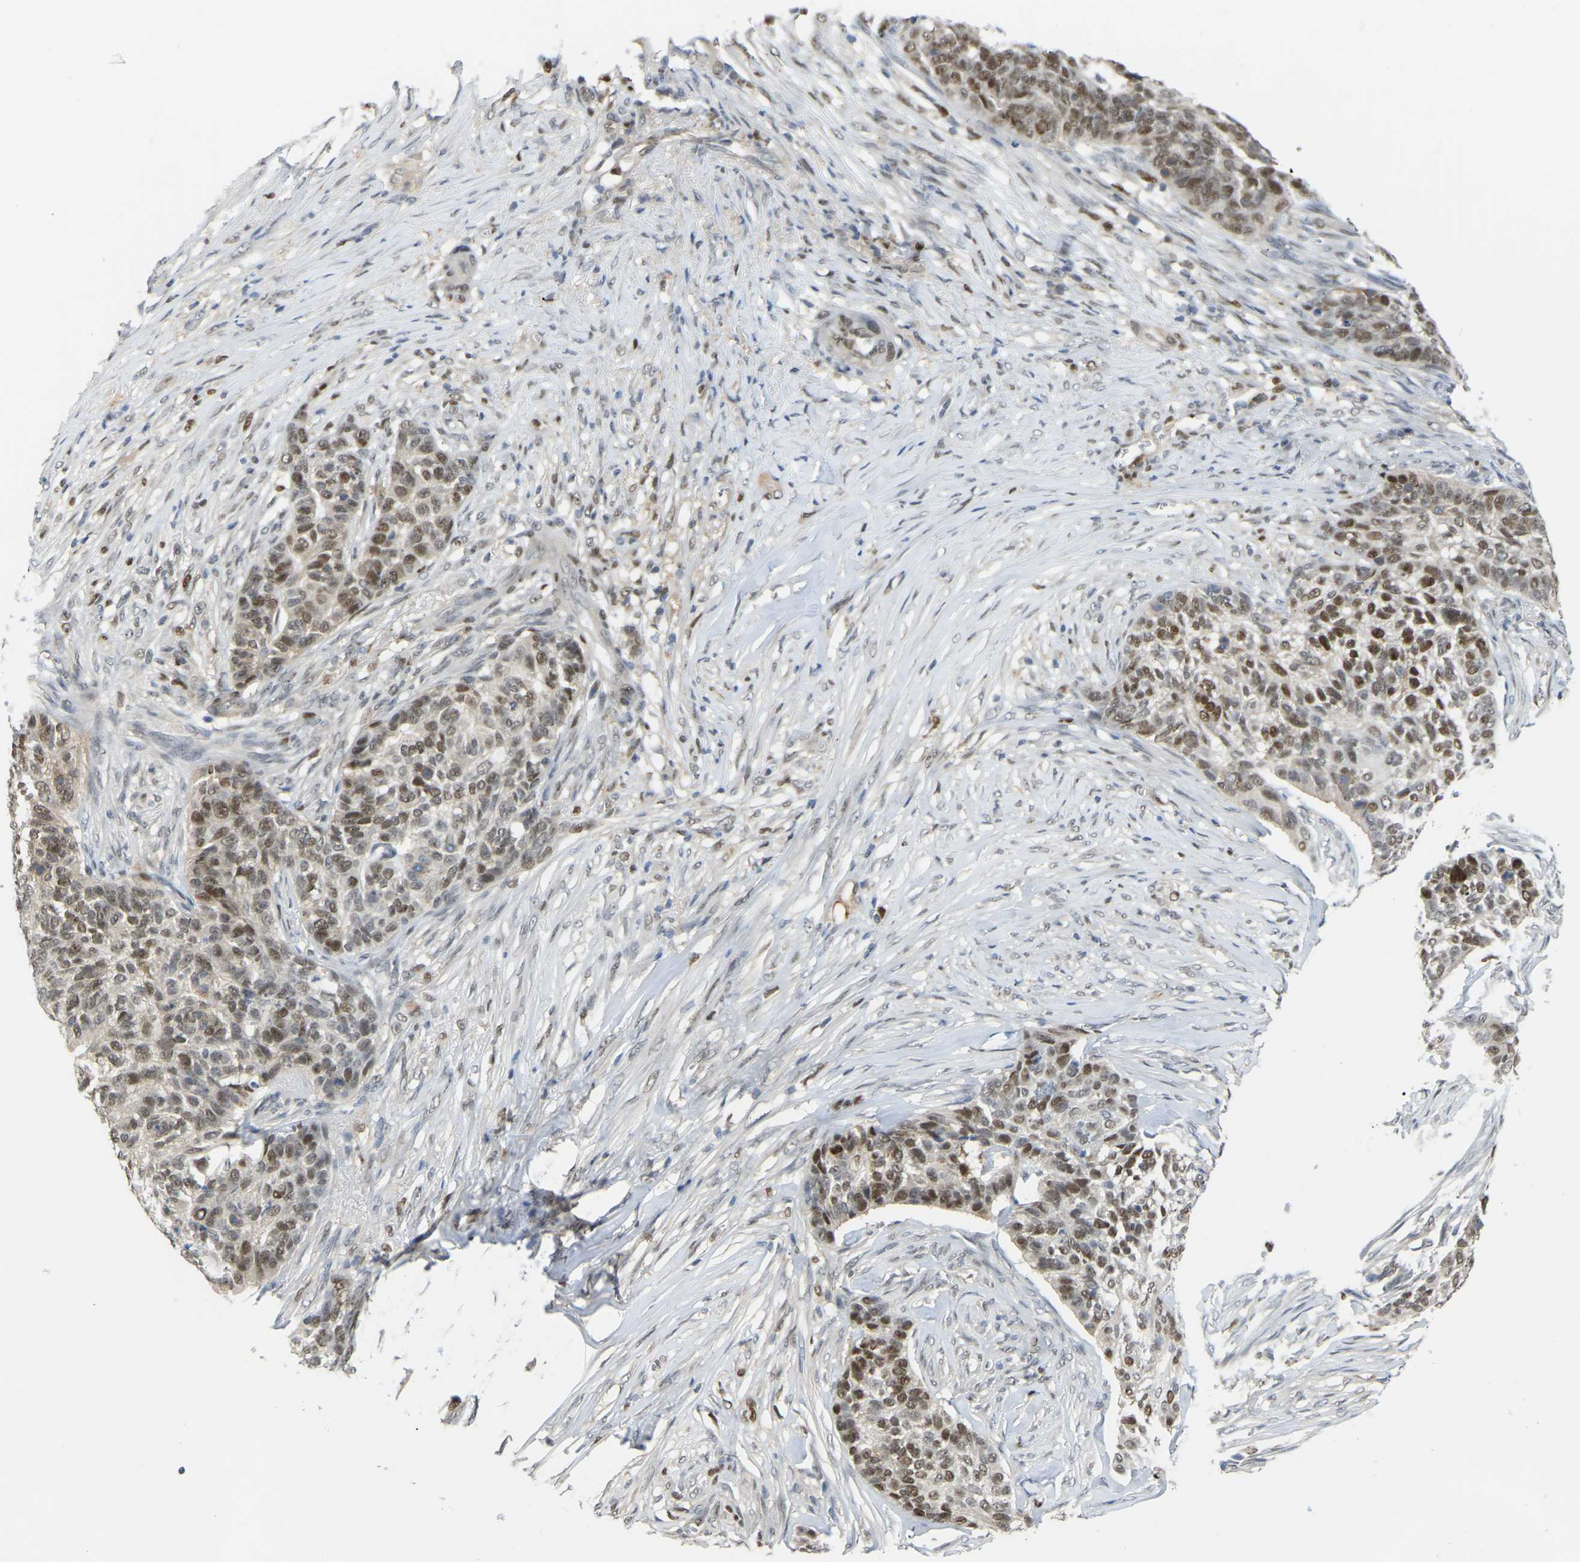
{"staining": {"intensity": "moderate", "quantity": ">75%", "location": "nuclear"}, "tissue": "skin cancer", "cell_type": "Tumor cells", "image_type": "cancer", "snomed": [{"axis": "morphology", "description": "Basal cell carcinoma"}, {"axis": "topography", "description": "Skin"}], "caption": "Immunohistochemistry (DAB (3,3'-diaminobenzidine)) staining of skin cancer displays moderate nuclear protein staining in about >75% of tumor cells. The protein of interest is shown in brown color, while the nuclei are stained blue.", "gene": "KLRG2", "patient": {"sex": "male", "age": 85}}